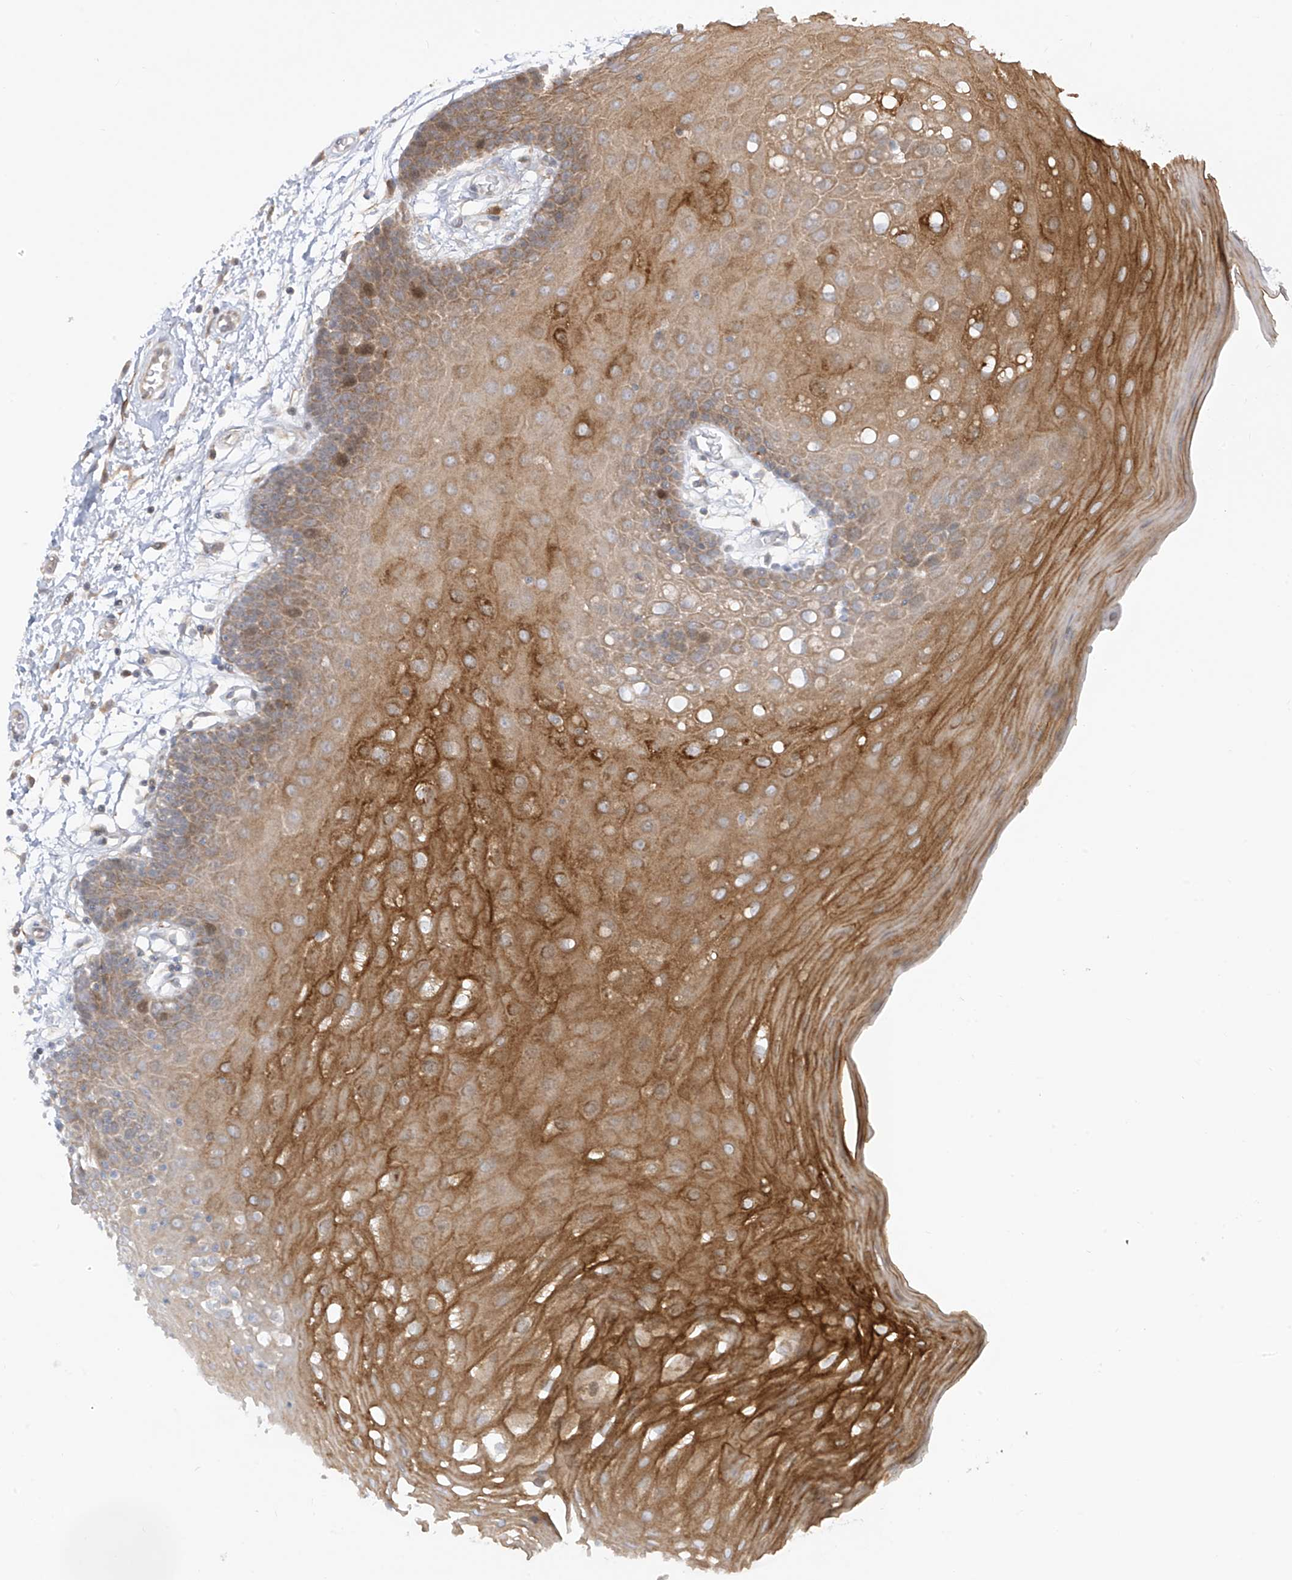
{"staining": {"intensity": "strong", "quantity": "25%-75%", "location": "cytoplasmic/membranous"}, "tissue": "oral mucosa", "cell_type": "Squamous epithelial cells", "image_type": "normal", "snomed": [{"axis": "morphology", "description": "Normal tissue, NOS"}, {"axis": "topography", "description": "Skeletal muscle"}, {"axis": "topography", "description": "Oral tissue"}, {"axis": "topography", "description": "Salivary gland"}, {"axis": "topography", "description": "Peripheral nerve tissue"}], "caption": "Immunohistochemical staining of normal human oral mucosa shows strong cytoplasmic/membranous protein staining in approximately 25%-75% of squamous epithelial cells. The protein of interest is stained brown, and the nuclei are stained in blue (DAB (3,3'-diaminobenzidine) IHC with brightfield microscopy, high magnification).", "gene": "PDE11A", "patient": {"sex": "male", "age": 54}}